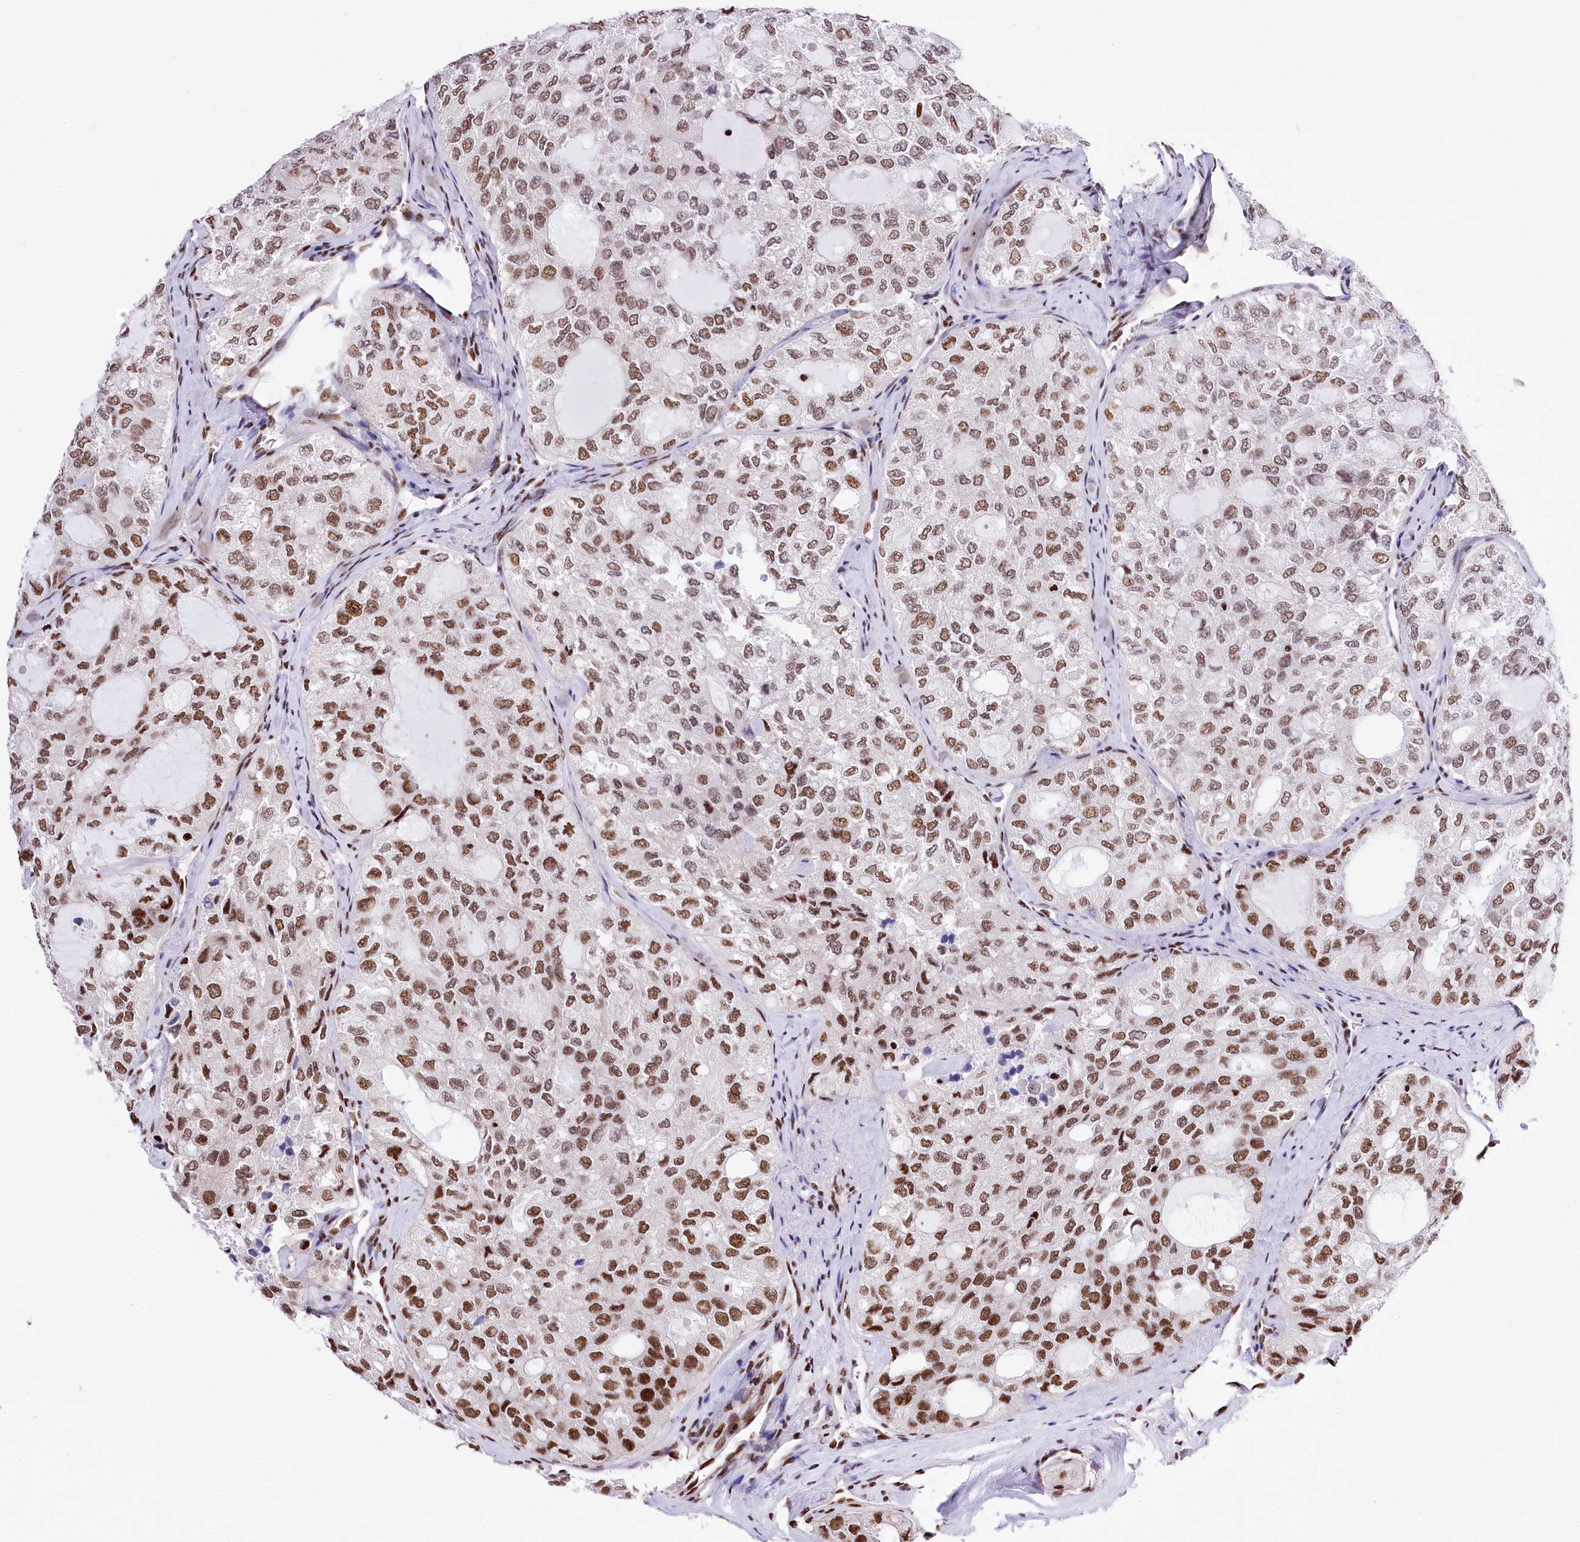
{"staining": {"intensity": "moderate", "quantity": ">75%", "location": "nuclear"}, "tissue": "thyroid cancer", "cell_type": "Tumor cells", "image_type": "cancer", "snomed": [{"axis": "morphology", "description": "Follicular adenoma carcinoma, NOS"}, {"axis": "topography", "description": "Thyroid gland"}], "caption": "Moderate nuclear positivity is identified in about >75% of tumor cells in follicular adenoma carcinoma (thyroid).", "gene": "POU4F3", "patient": {"sex": "male", "age": 75}}